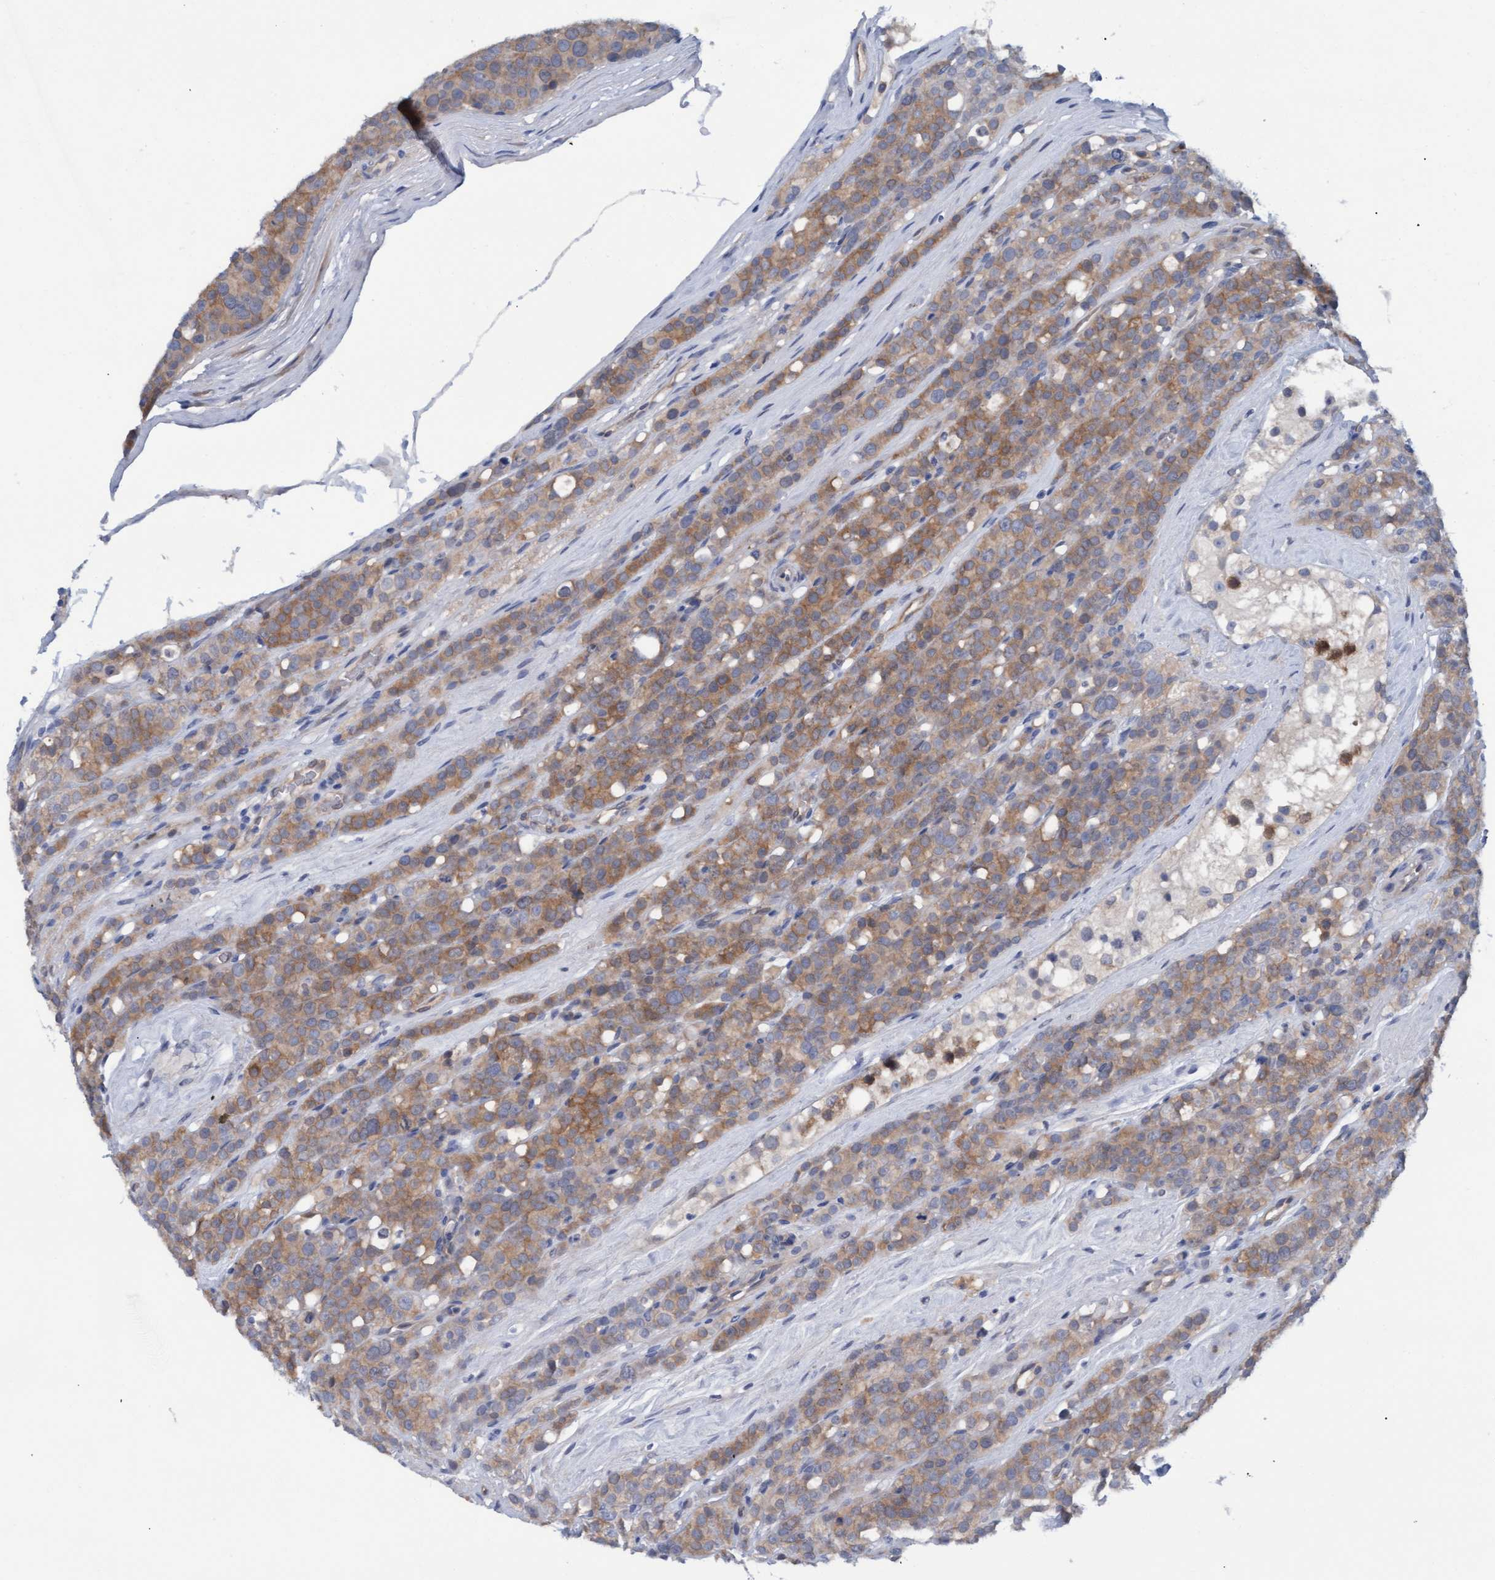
{"staining": {"intensity": "moderate", "quantity": ">75%", "location": "cytoplasmic/membranous"}, "tissue": "testis cancer", "cell_type": "Tumor cells", "image_type": "cancer", "snomed": [{"axis": "morphology", "description": "Seminoma, NOS"}, {"axis": "topography", "description": "Testis"}], "caption": "Immunohistochemistry (IHC) photomicrograph of neoplastic tissue: human testis seminoma stained using immunohistochemistry exhibits medium levels of moderate protein expression localized specifically in the cytoplasmic/membranous of tumor cells, appearing as a cytoplasmic/membranous brown color.", "gene": "STXBP1", "patient": {"sex": "male", "age": 71}}